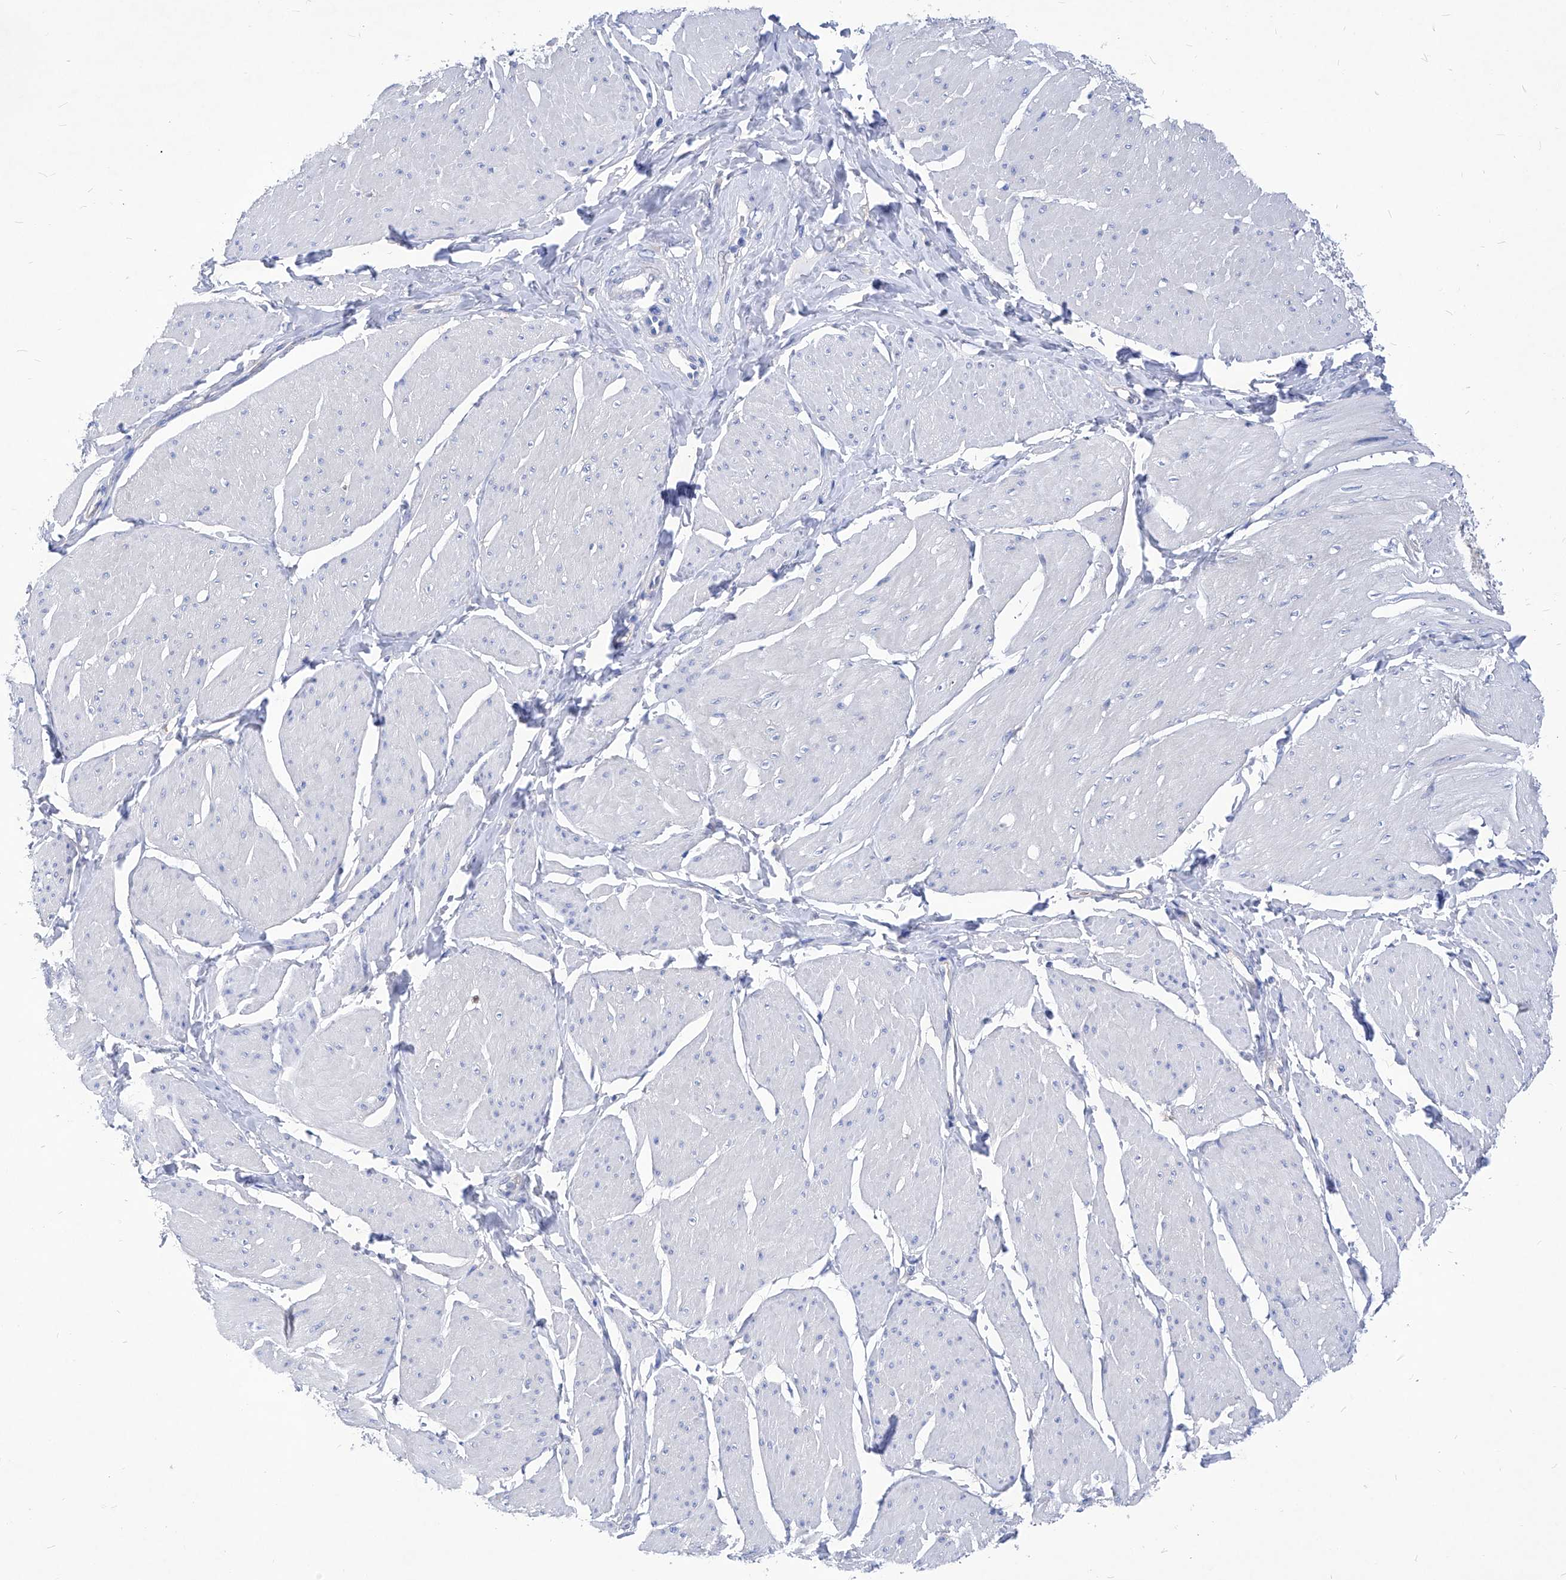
{"staining": {"intensity": "negative", "quantity": "none", "location": "none"}, "tissue": "smooth muscle", "cell_type": "Smooth muscle cells", "image_type": "normal", "snomed": [{"axis": "morphology", "description": "Urothelial carcinoma, High grade"}, {"axis": "topography", "description": "Urinary bladder"}], "caption": "The histopathology image demonstrates no staining of smooth muscle cells in normal smooth muscle. Nuclei are stained in blue.", "gene": "XPNPEP1", "patient": {"sex": "male", "age": 46}}